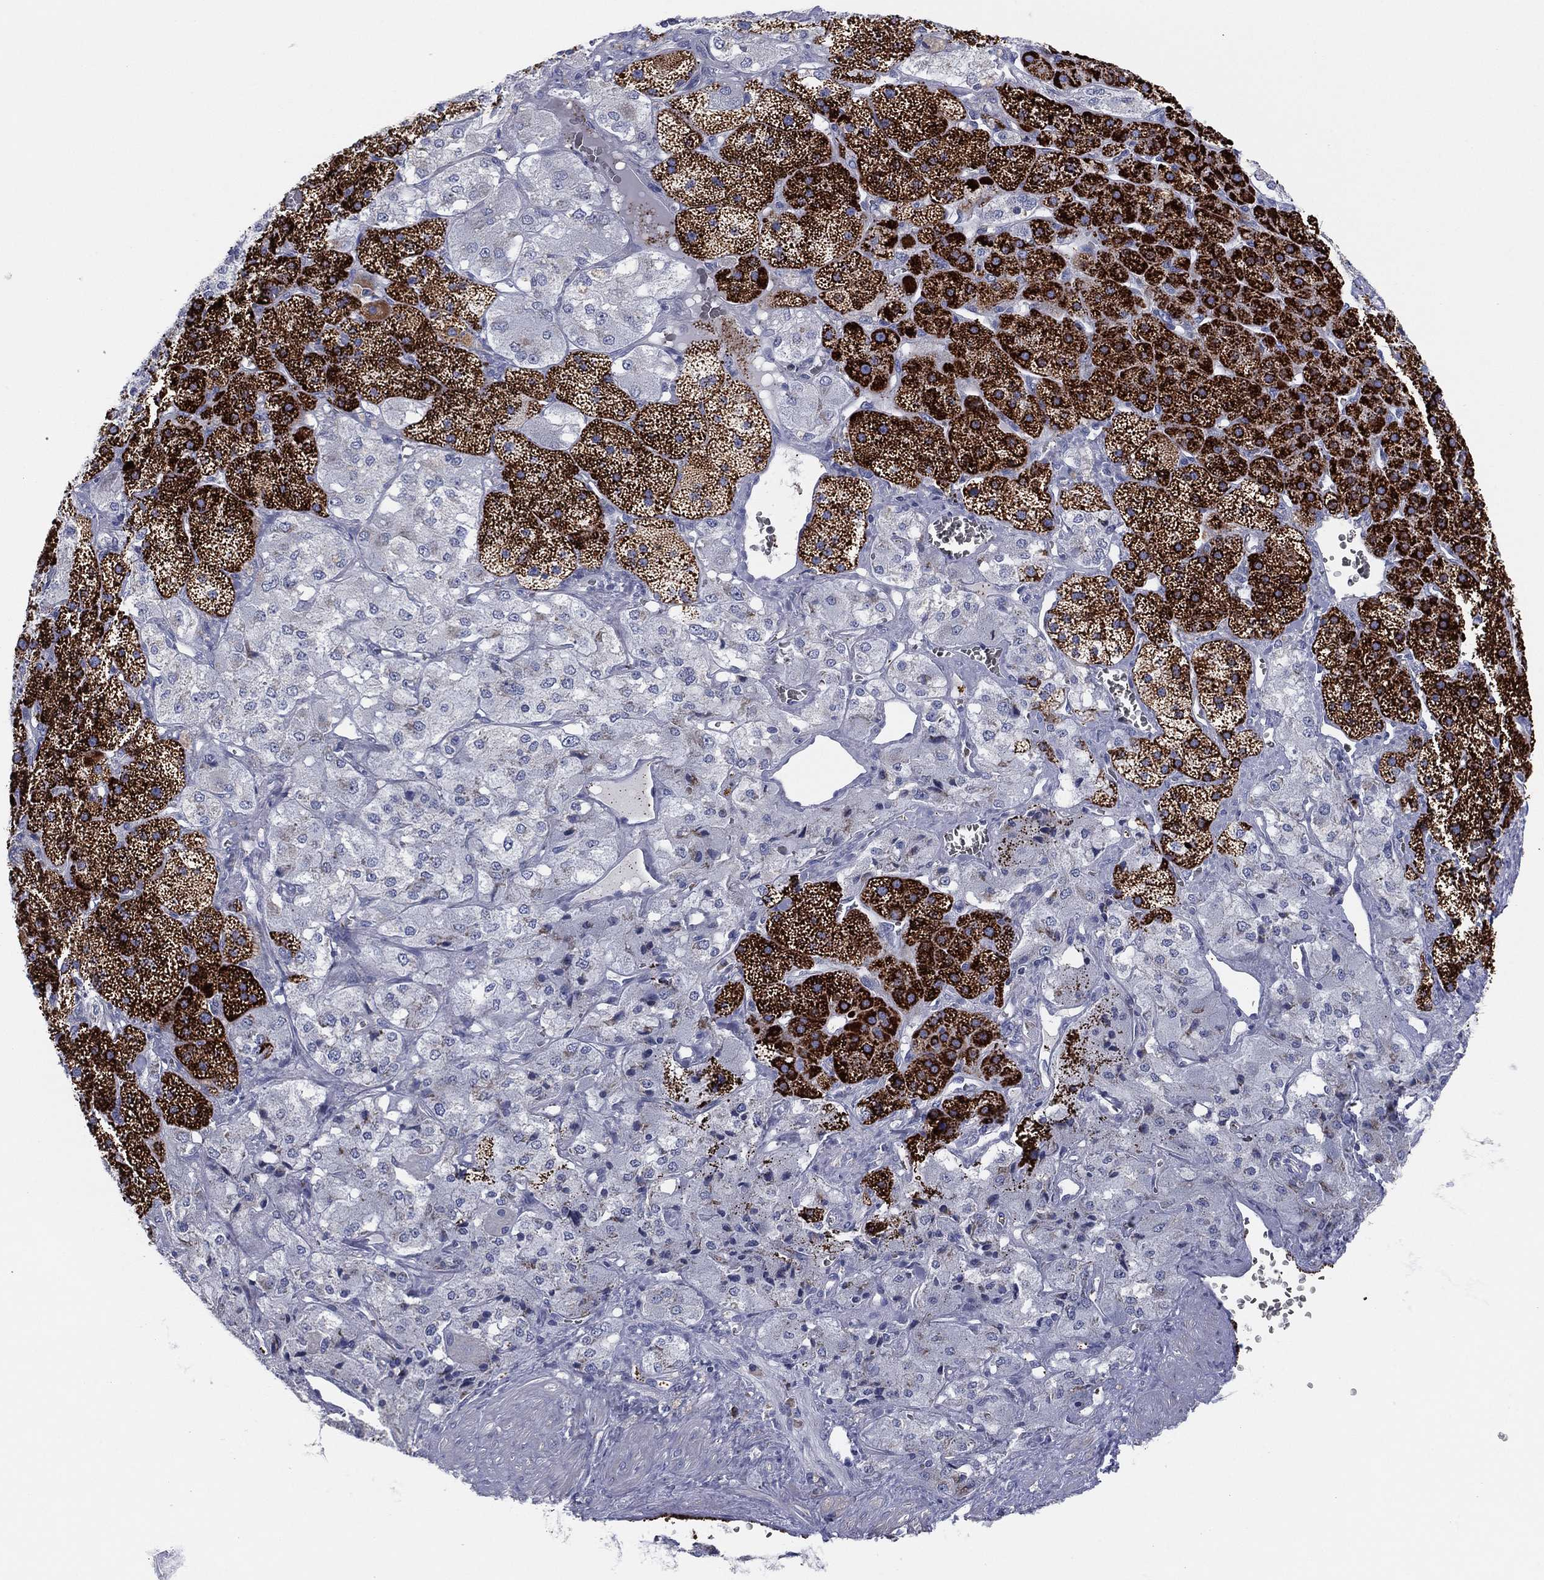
{"staining": {"intensity": "strong", "quantity": "25%-75%", "location": "cytoplasmic/membranous"}, "tissue": "adrenal gland", "cell_type": "Glandular cells", "image_type": "normal", "snomed": [{"axis": "morphology", "description": "Normal tissue, NOS"}, {"axis": "topography", "description": "Adrenal gland"}], "caption": "Immunohistochemistry photomicrograph of unremarkable adrenal gland: human adrenal gland stained using immunohistochemistry (IHC) demonstrates high levels of strong protein expression localized specifically in the cytoplasmic/membranous of glandular cells, appearing as a cytoplasmic/membranous brown color.", "gene": "TMEM40", "patient": {"sex": "male", "age": 57}}